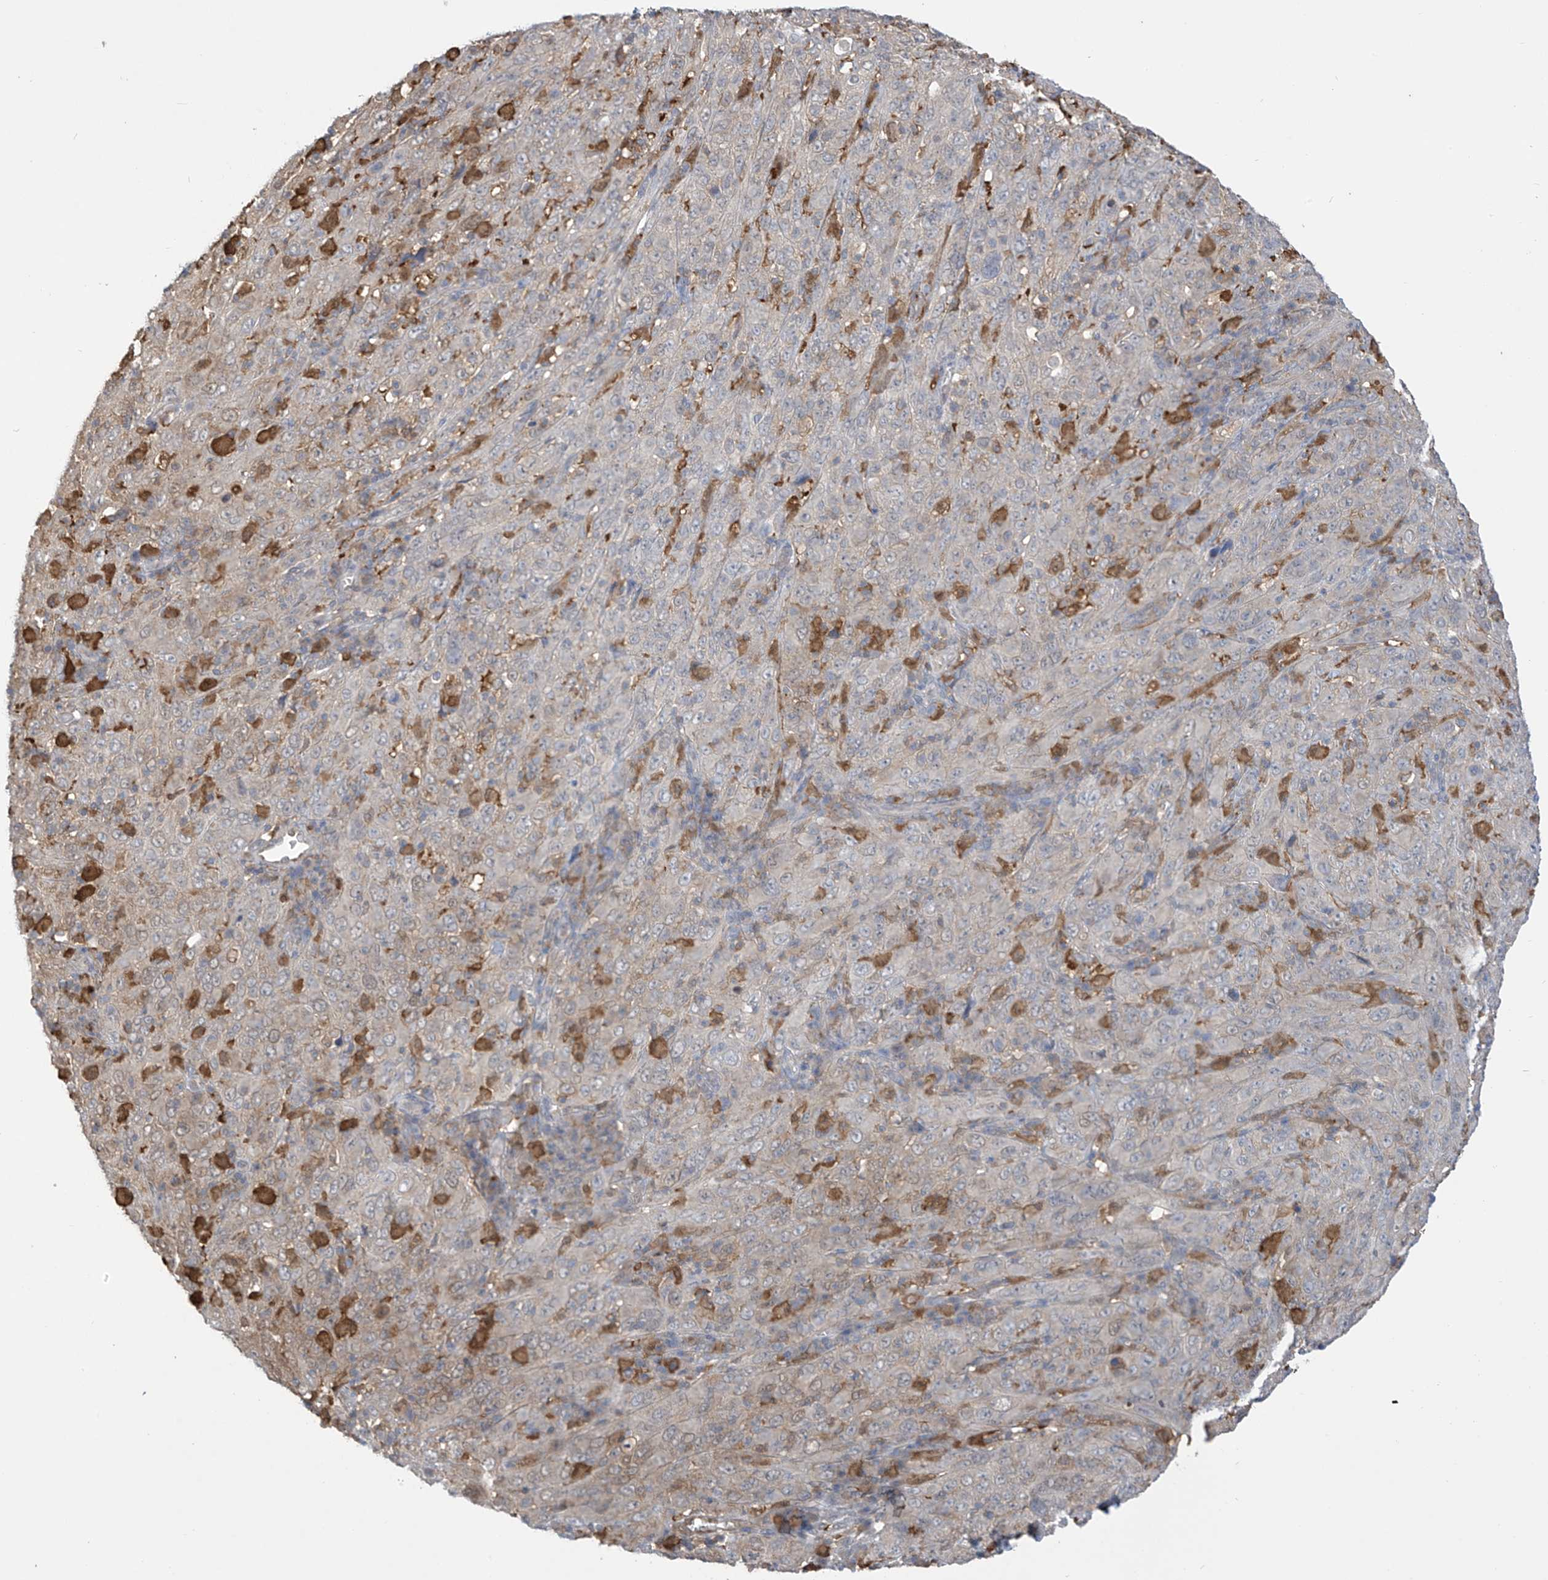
{"staining": {"intensity": "negative", "quantity": "none", "location": "none"}, "tissue": "cervical cancer", "cell_type": "Tumor cells", "image_type": "cancer", "snomed": [{"axis": "morphology", "description": "Squamous cell carcinoma, NOS"}, {"axis": "topography", "description": "Cervix"}], "caption": "High magnification brightfield microscopy of cervical cancer (squamous cell carcinoma) stained with DAB (brown) and counterstained with hematoxylin (blue): tumor cells show no significant staining.", "gene": "IDH1", "patient": {"sex": "female", "age": 46}}